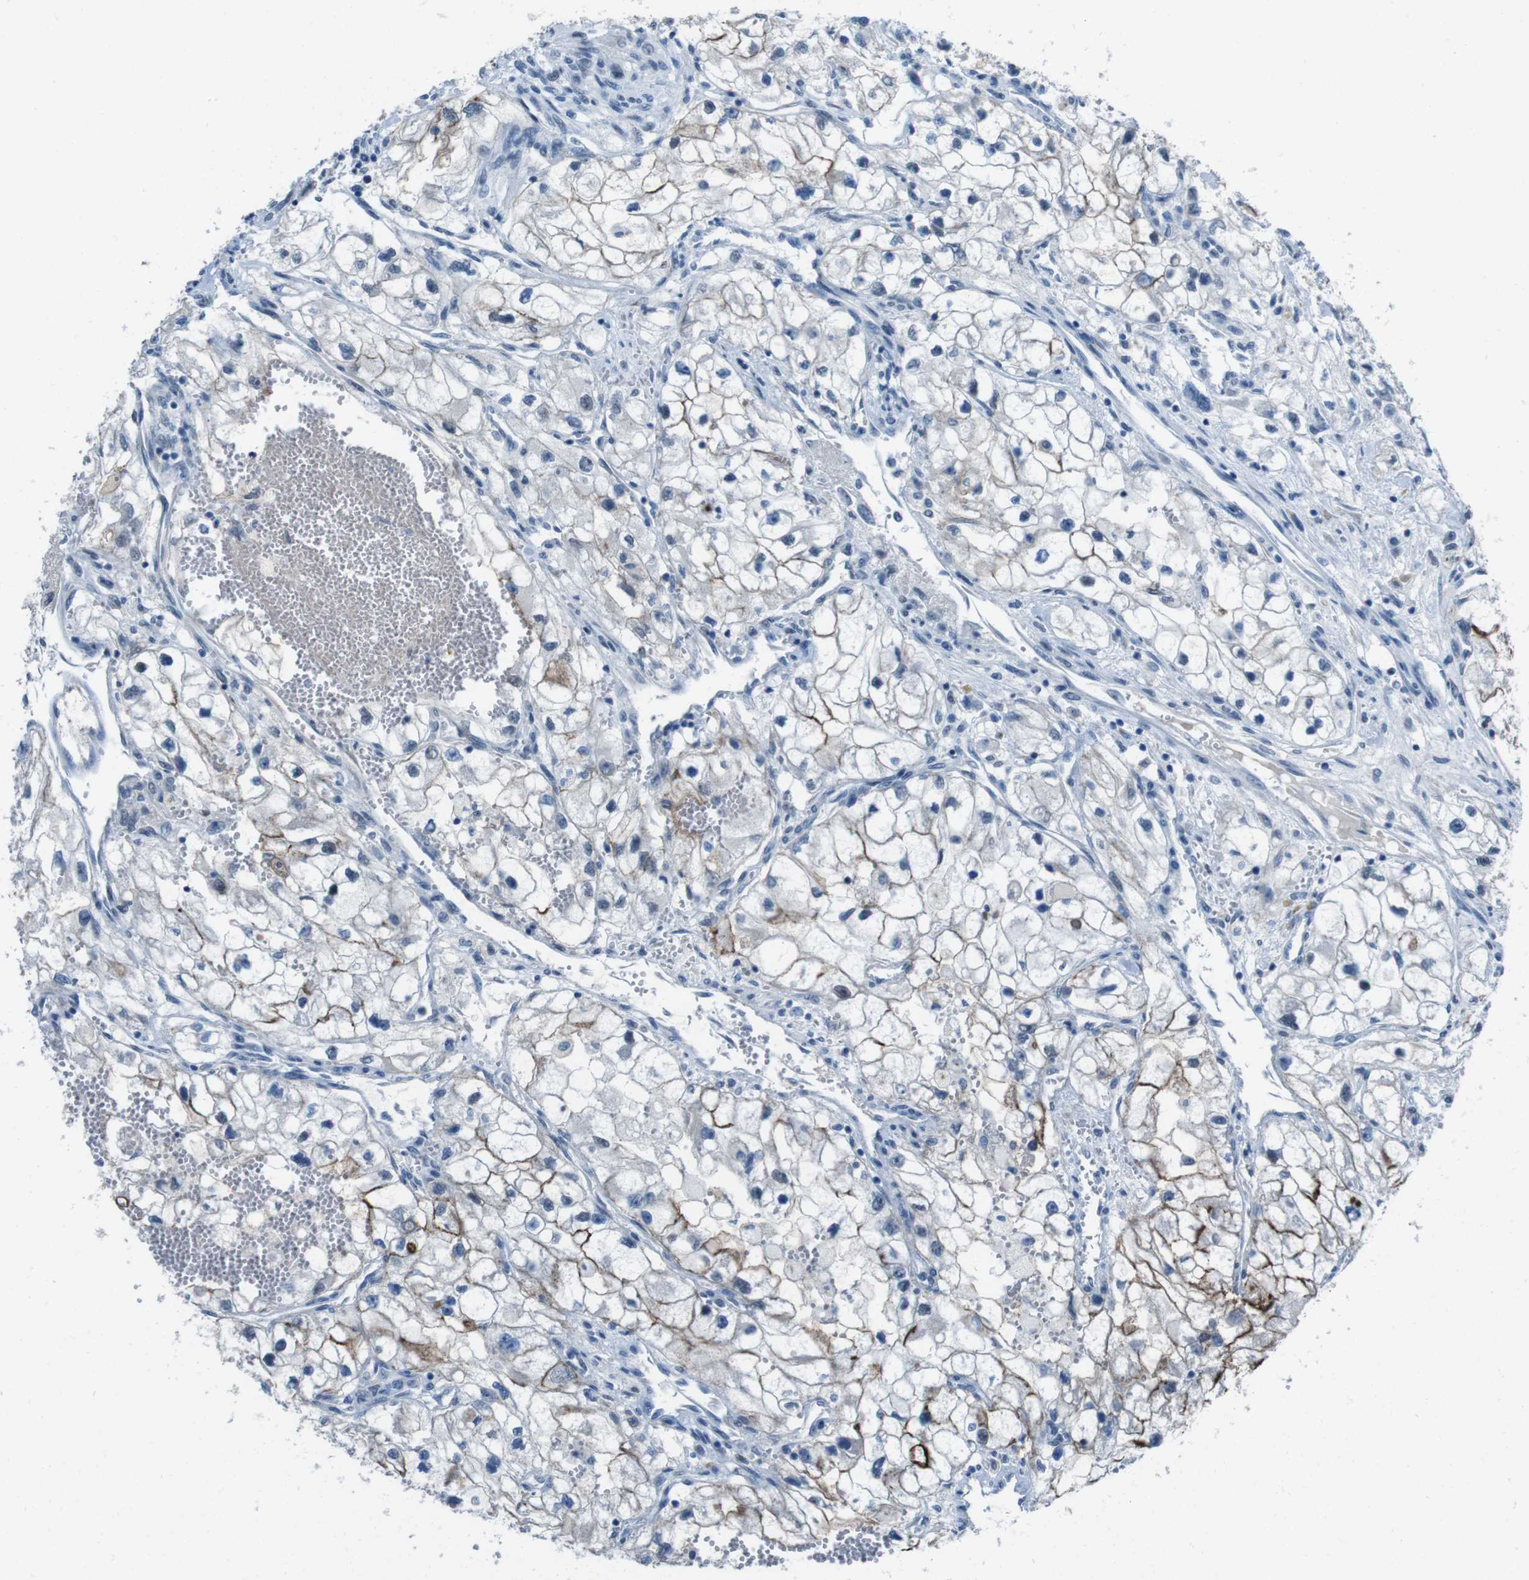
{"staining": {"intensity": "moderate", "quantity": "25%-75%", "location": "cytoplasmic/membranous"}, "tissue": "renal cancer", "cell_type": "Tumor cells", "image_type": "cancer", "snomed": [{"axis": "morphology", "description": "Adenocarcinoma, NOS"}, {"axis": "topography", "description": "Kidney"}], "caption": "Immunohistochemical staining of renal cancer (adenocarcinoma) exhibits moderate cytoplasmic/membranous protein expression in approximately 25%-75% of tumor cells.", "gene": "CDHR2", "patient": {"sex": "female", "age": 70}}